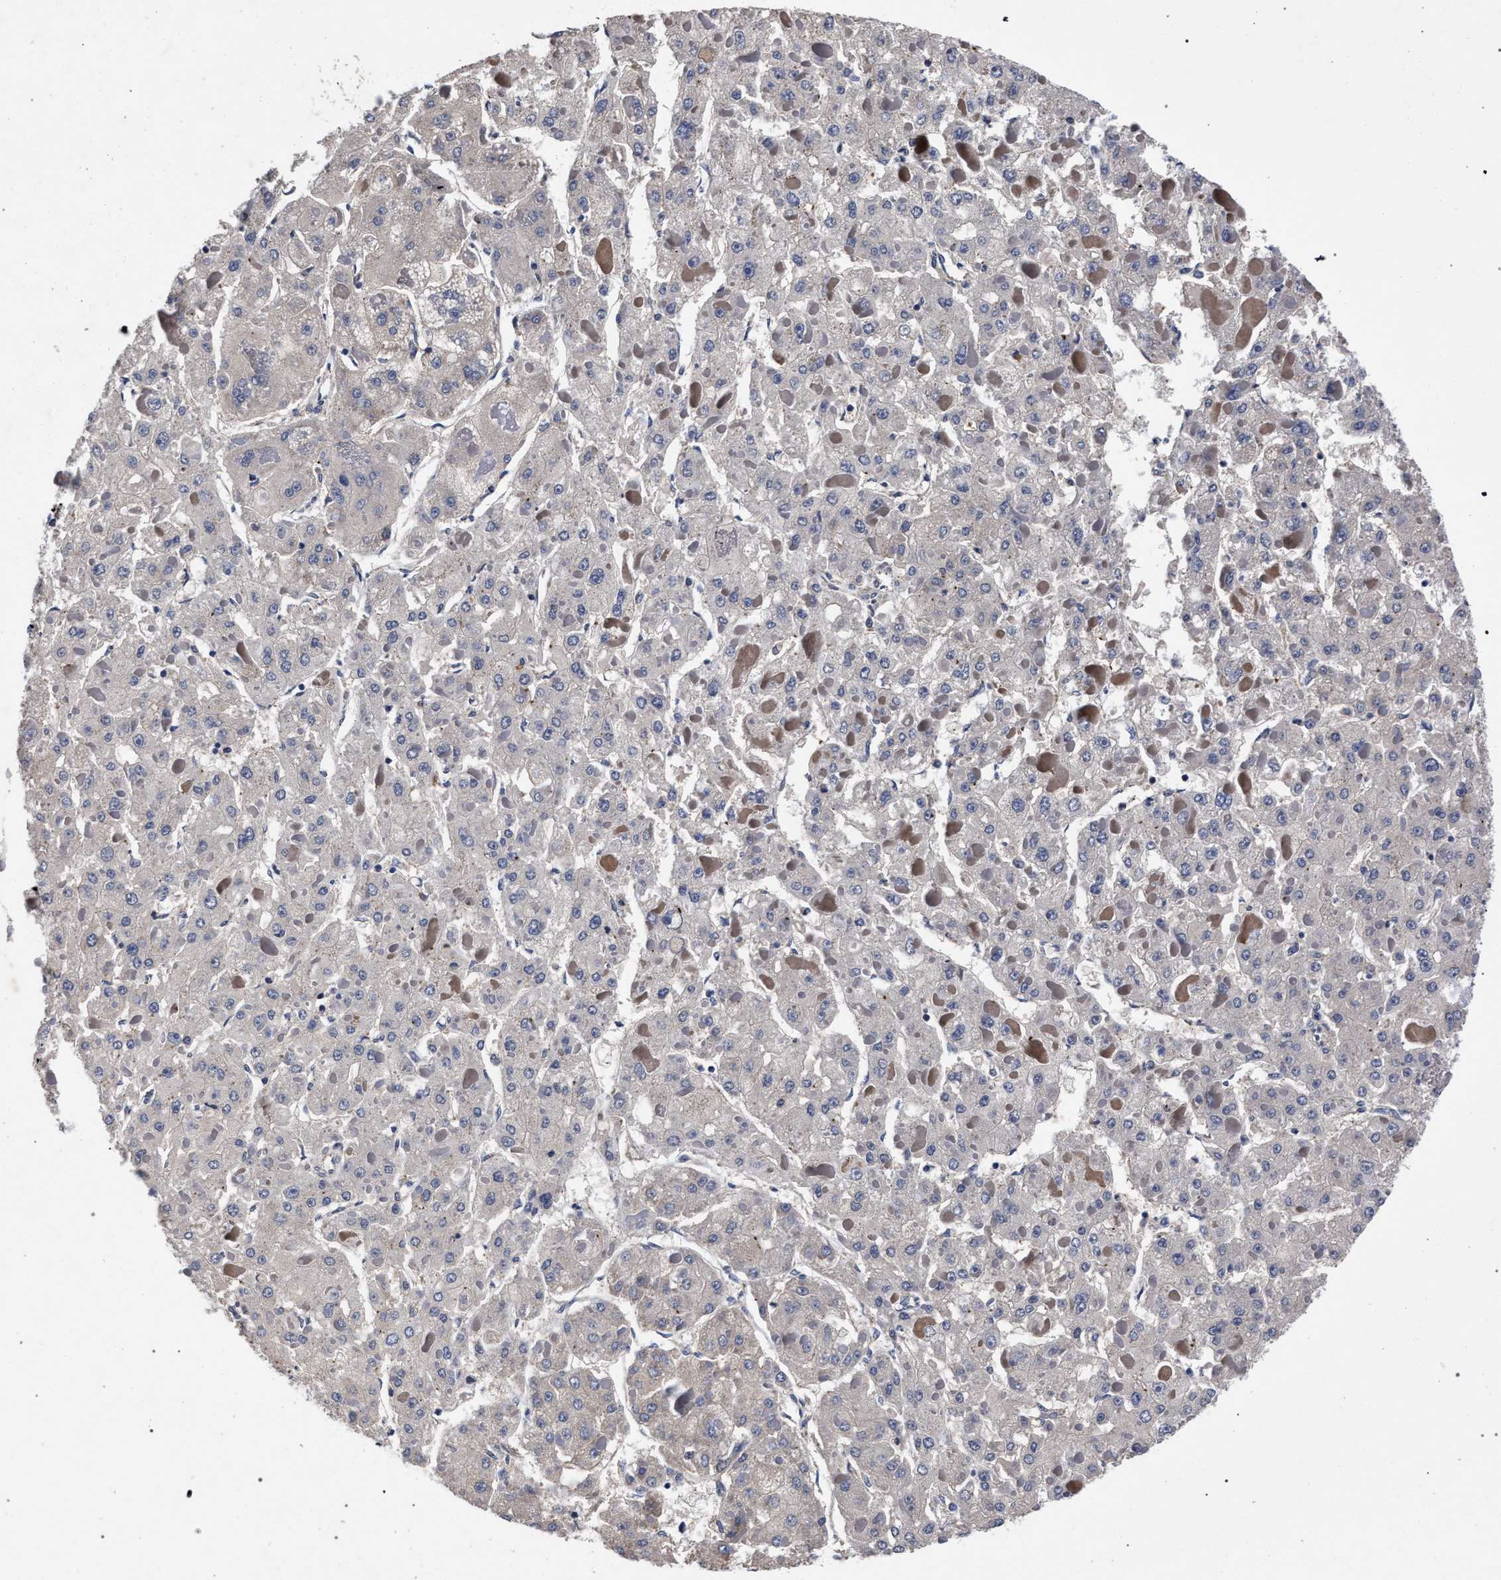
{"staining": {"intensity": "negative", "quantity": "none", "location": "none"}, "tissue": "liver cancer", "cell_type": "Tumor cells", "image_type": "cancer", "snomed": [{"axis": "morphology", "description": "Carcinoma, Hepatocellular, NOS"}, {"axis": "topography", "description": "Liver"}], "caption": "Immunohistochemical staining of human liver cancer shows no significant positivity in tumor cells.", "gene": "CFAP95", "patient": {"sex": "female", "age": 73}}